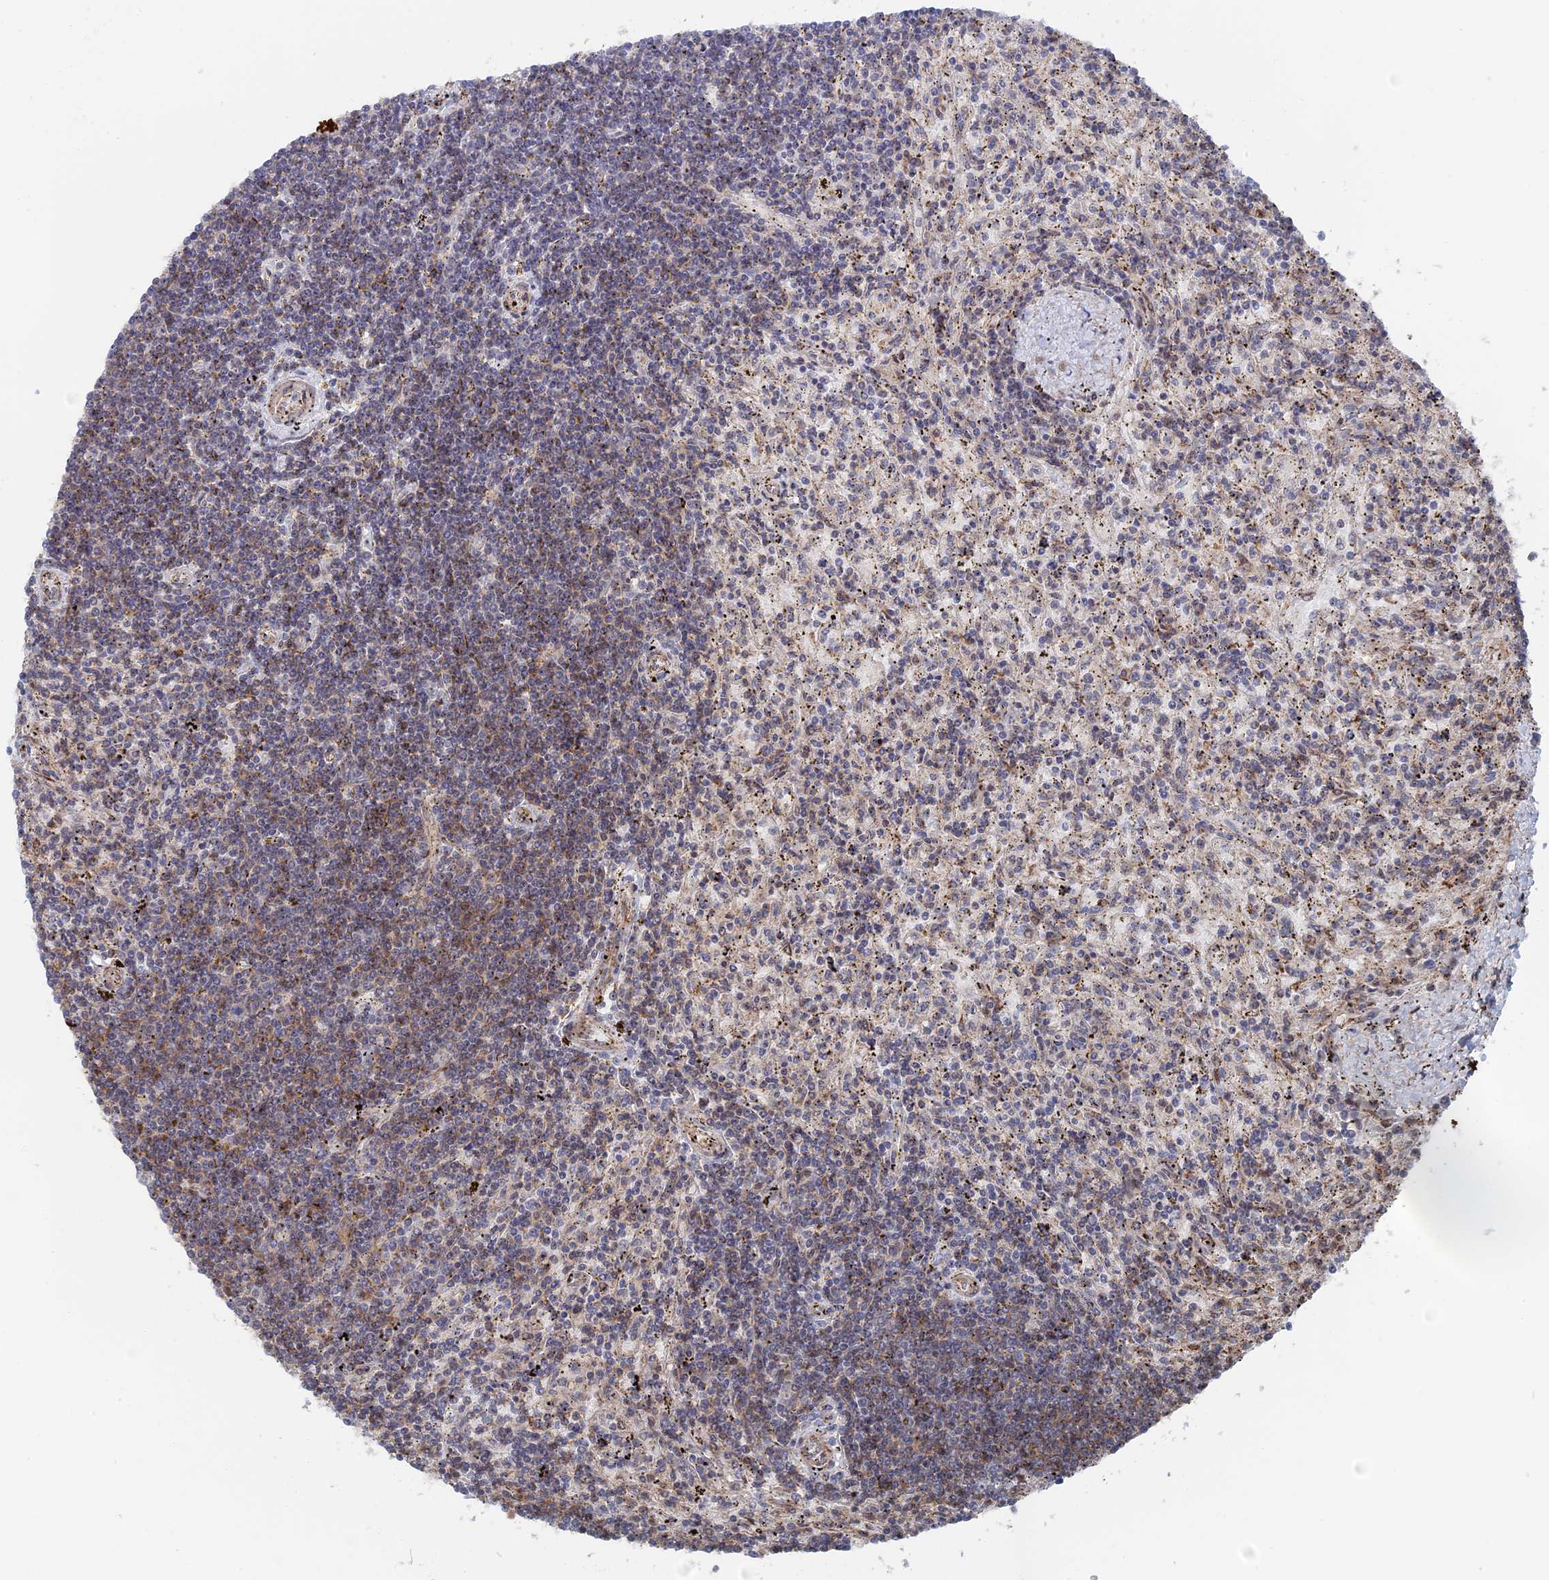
{"staining": {"intensity": "weak", "quantity": "25%-75%", "location": "cytoplasmic/membranous"}, "tissue": "lymphoma", "cell_type": "Tumor cells", "image_type": "cancer", "snomed": [{"axis": "morphology", "description": "Malignant lymphoma, non-Hodgkin's type, Low grade"}, {"axis": "topography", "description": "Spleen"}], "caption": "Immunohistochemistry (IHC) (DAB) staining of human lymphoma displays weak cytoplasmic/membranous protein positivity in approximately 25%-75% of tumor cells.", "gene": "IL7", "patient": {"sex": "male", "age": 76}}